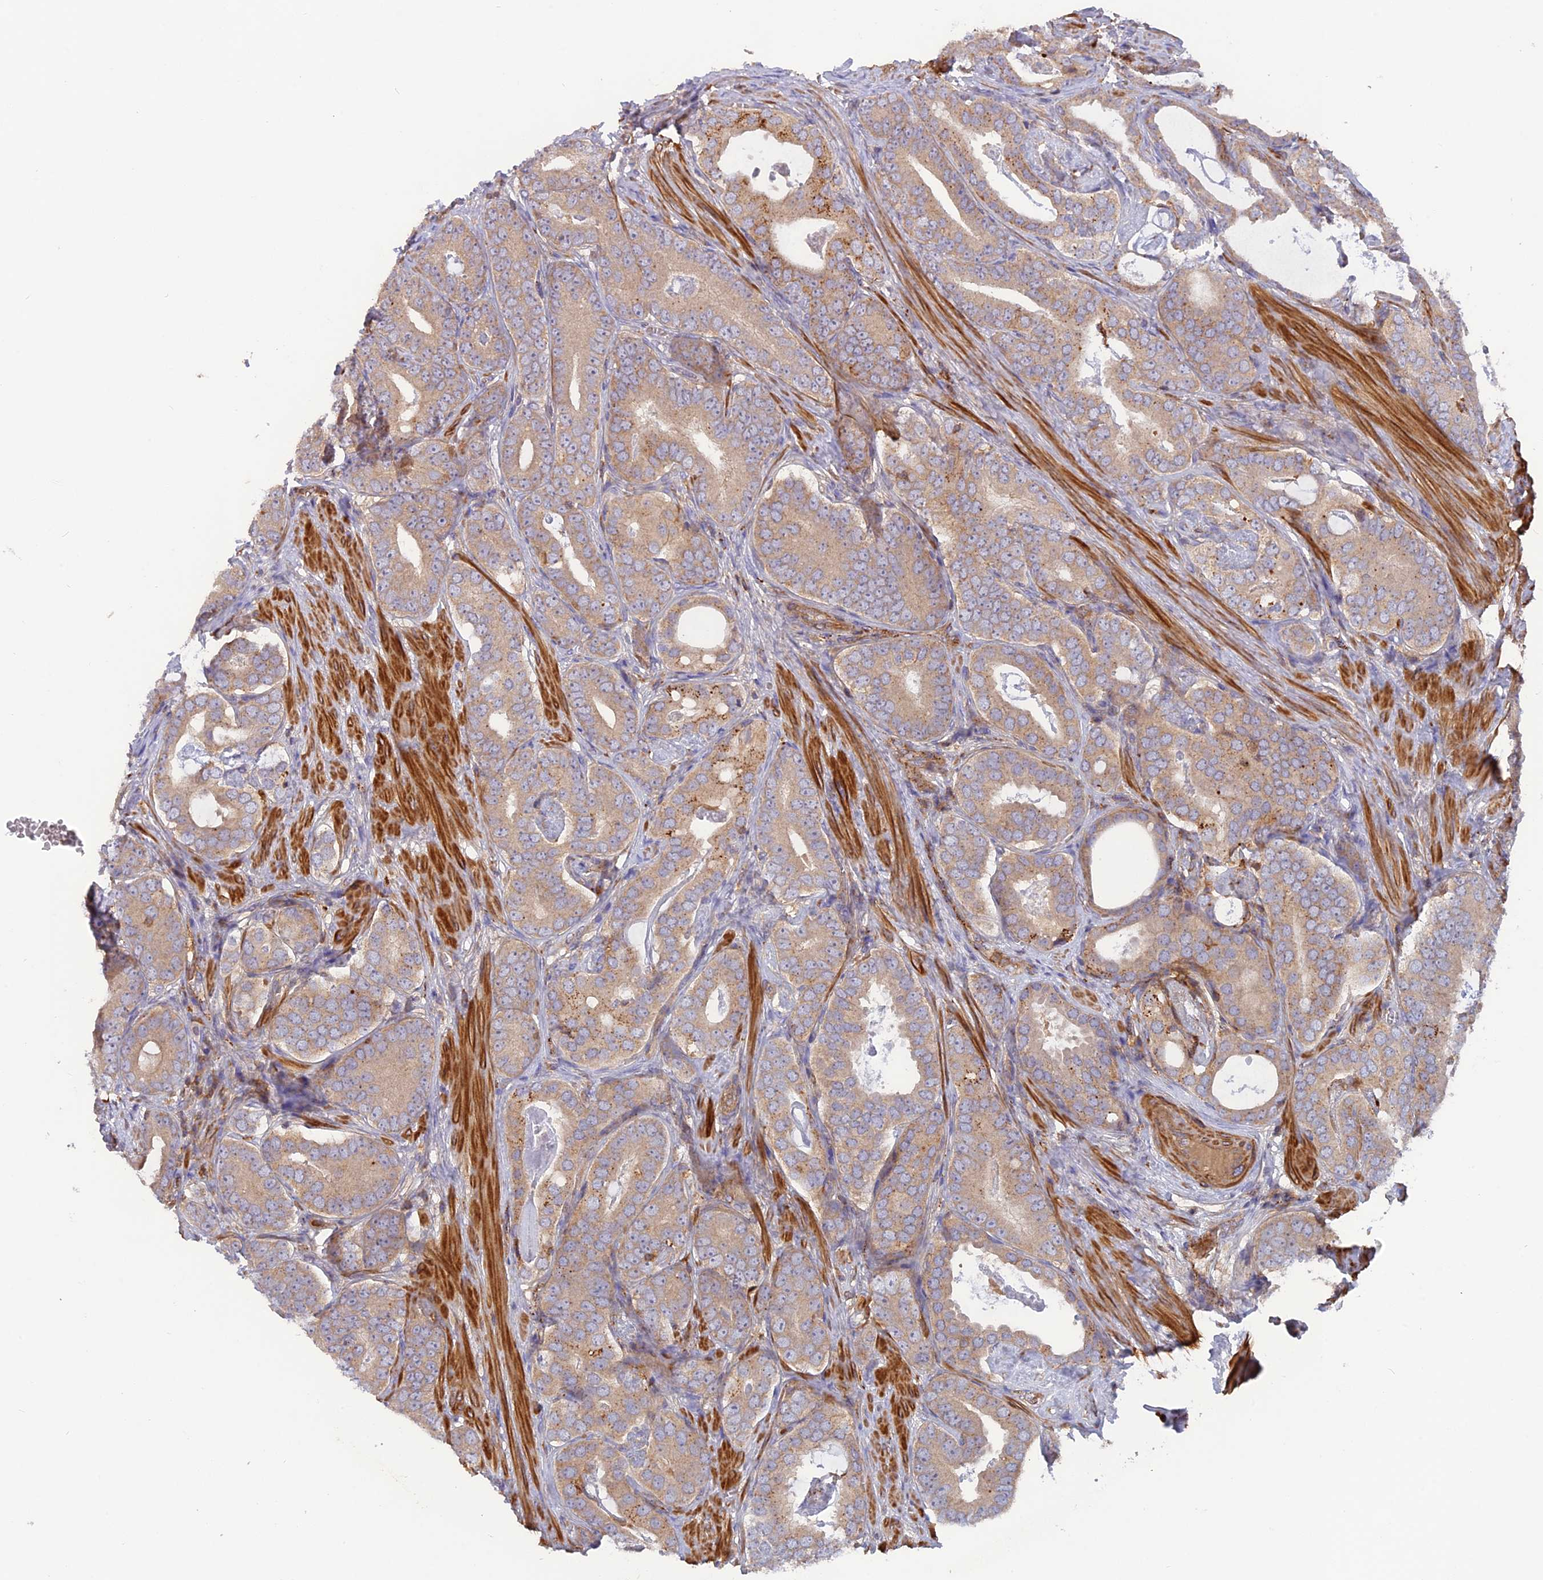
{"staining": {"intensity": "weak", "quantity": "<25%", "location": "cytoplasmic/membranous"}, "tissue": "prostate cancer", "cell_type": "Tumor cells", "image_type": "cancer", "snomed": [{"axis": "morphology", "description": "Adenocarcinoma, Low grade"}, {"axis": "topography", "description": "Prostate"}], "caption": "DAB immunohistochemical staining of prostate cancer (low-grade adenocarcinoma) exhibits no significant expression in tumor cells.", "gene": "CPNE7", "patient": {"sex": "male", "age": 71}}